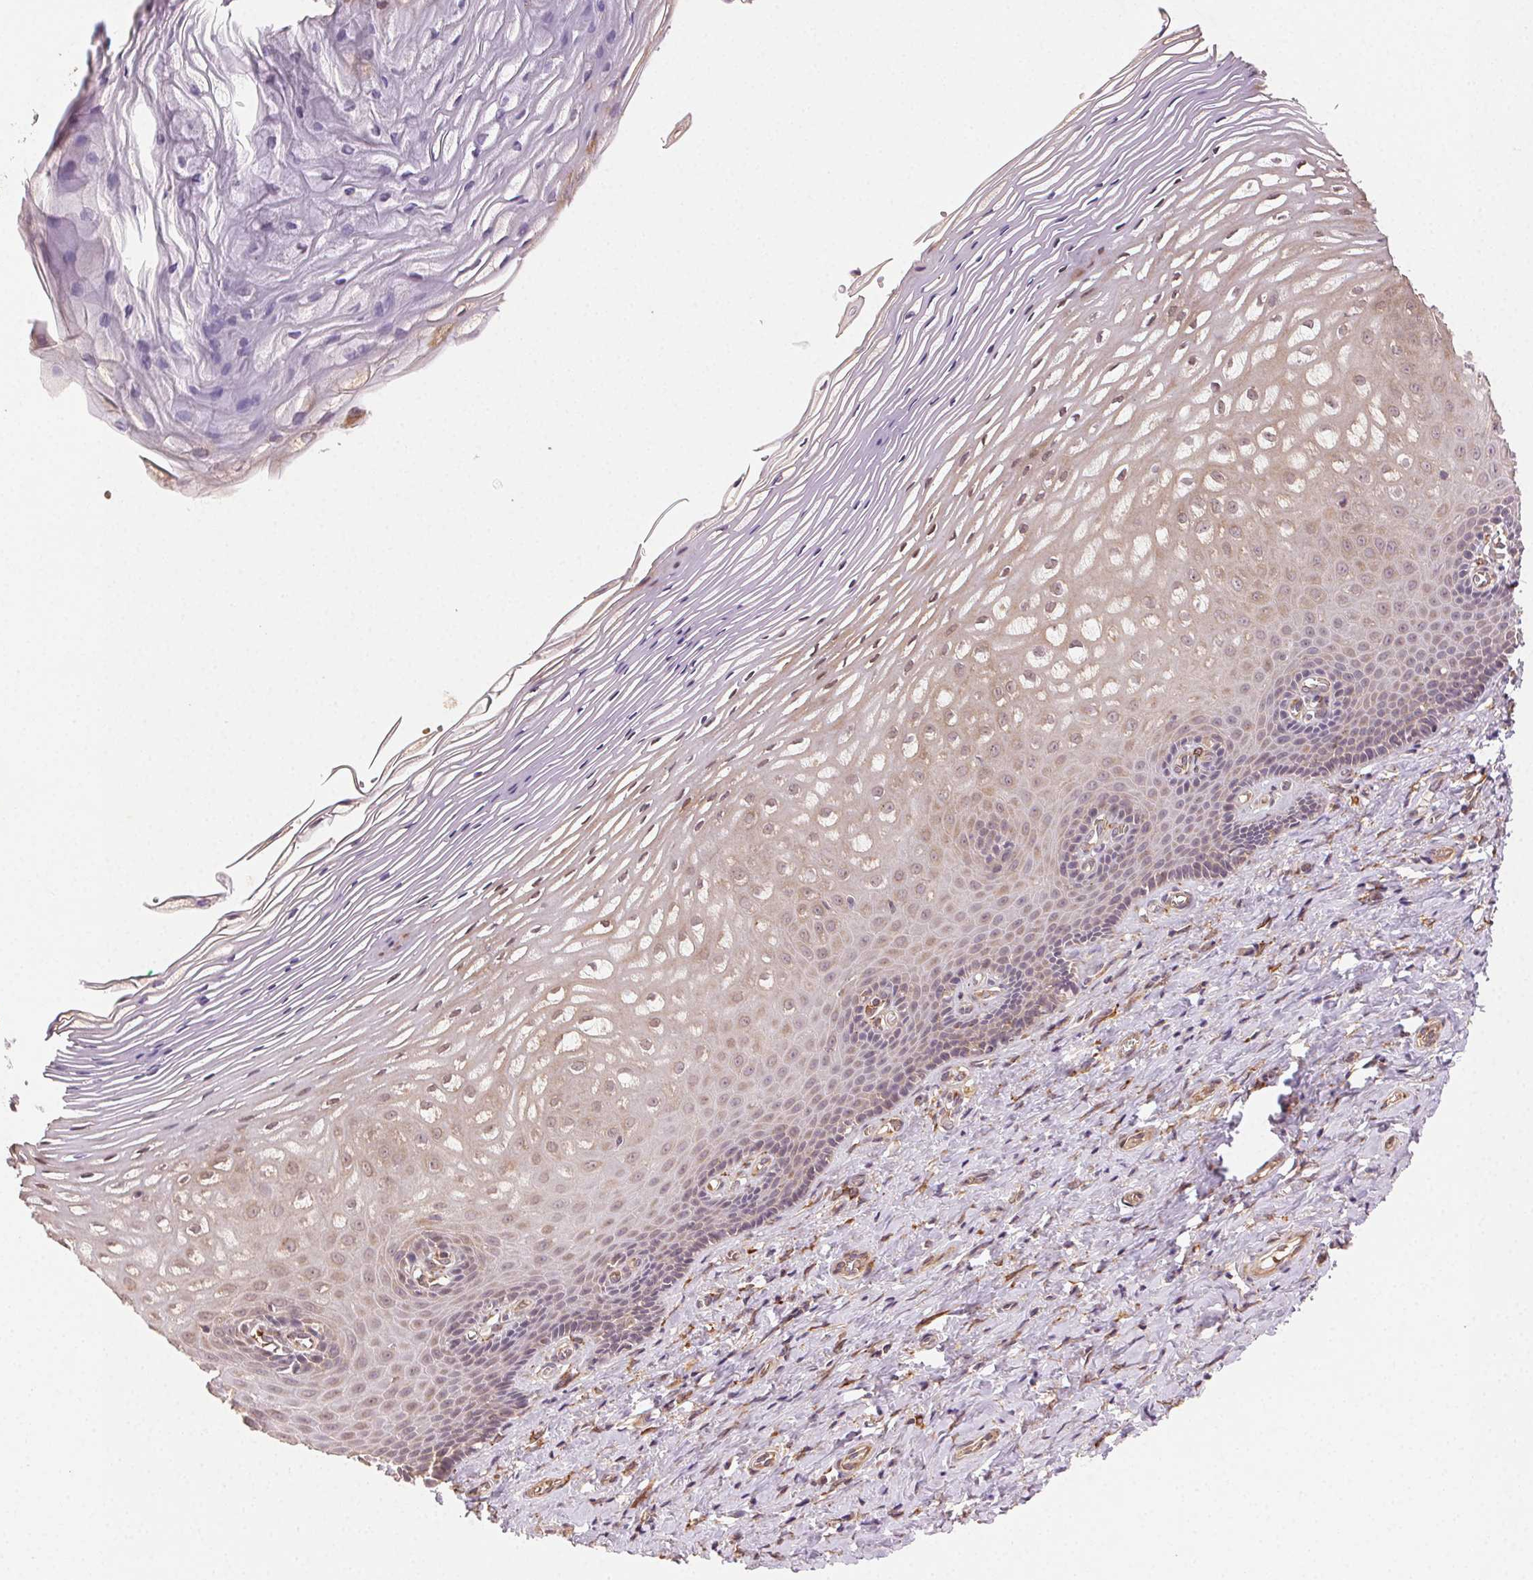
{"staining": {"intensity": "moderate", "quantity": "25%-75%", "location": "cytoplasmic/membranous"}, "tissue": "vagina", "cell_type": "Squamous epithelial cells", "image_type": "normal", "snomed": [{"axis": "morphology", "description": "Normal tissue, NOS"}, {"axis": "topography", "description": "Vagina"}], "caption": "Vagina stained with a protein marker shows moderate staining in squamous epithelial cells.", "gene": "KLHL15", "patient": {"sex": "female", "age": 83}}